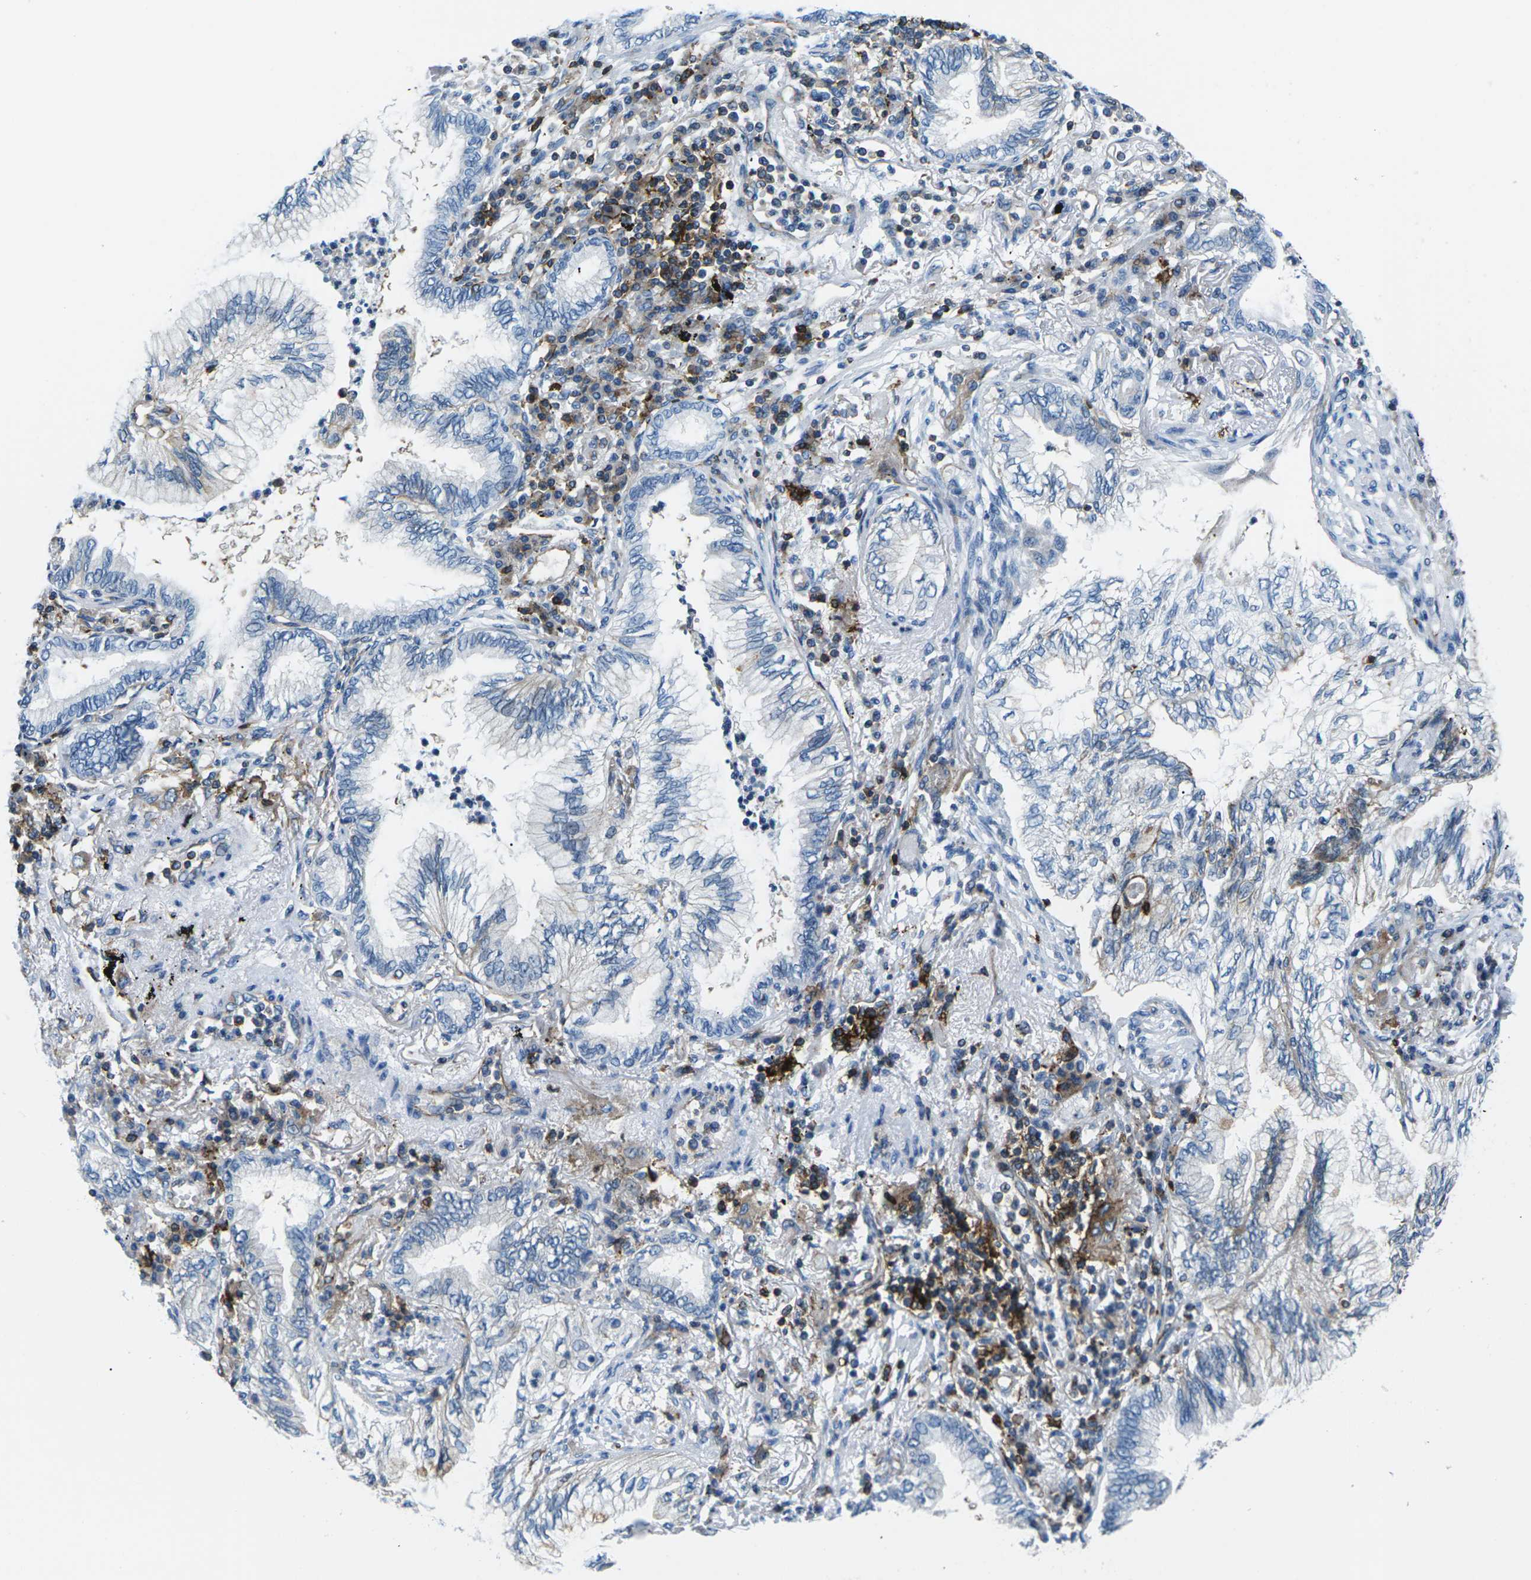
{"staining": {"intensity": "weak", "quantity": "<25%", "location": "cytoplasmic/membranous"}, "tissue": "lung cancer", "cell_type": "Tumor cells", "image_type": "cancer", "snomed": [{"axis": "morphology", "description": "Normal tissue, NOS"}, {"axis": "morphology", "description": "Adenocarcinoma, NOS"}, {"axis": "topography", "description": "Bronchus"}, {"axis": "topography", "description": "Lung"}], "caption": "Immunohistochemical staining of lung cancer exhibits no significant positivity in tumor cells.", "gene": "SOCS4", "patient": {"sex": "female", "age": 70}}